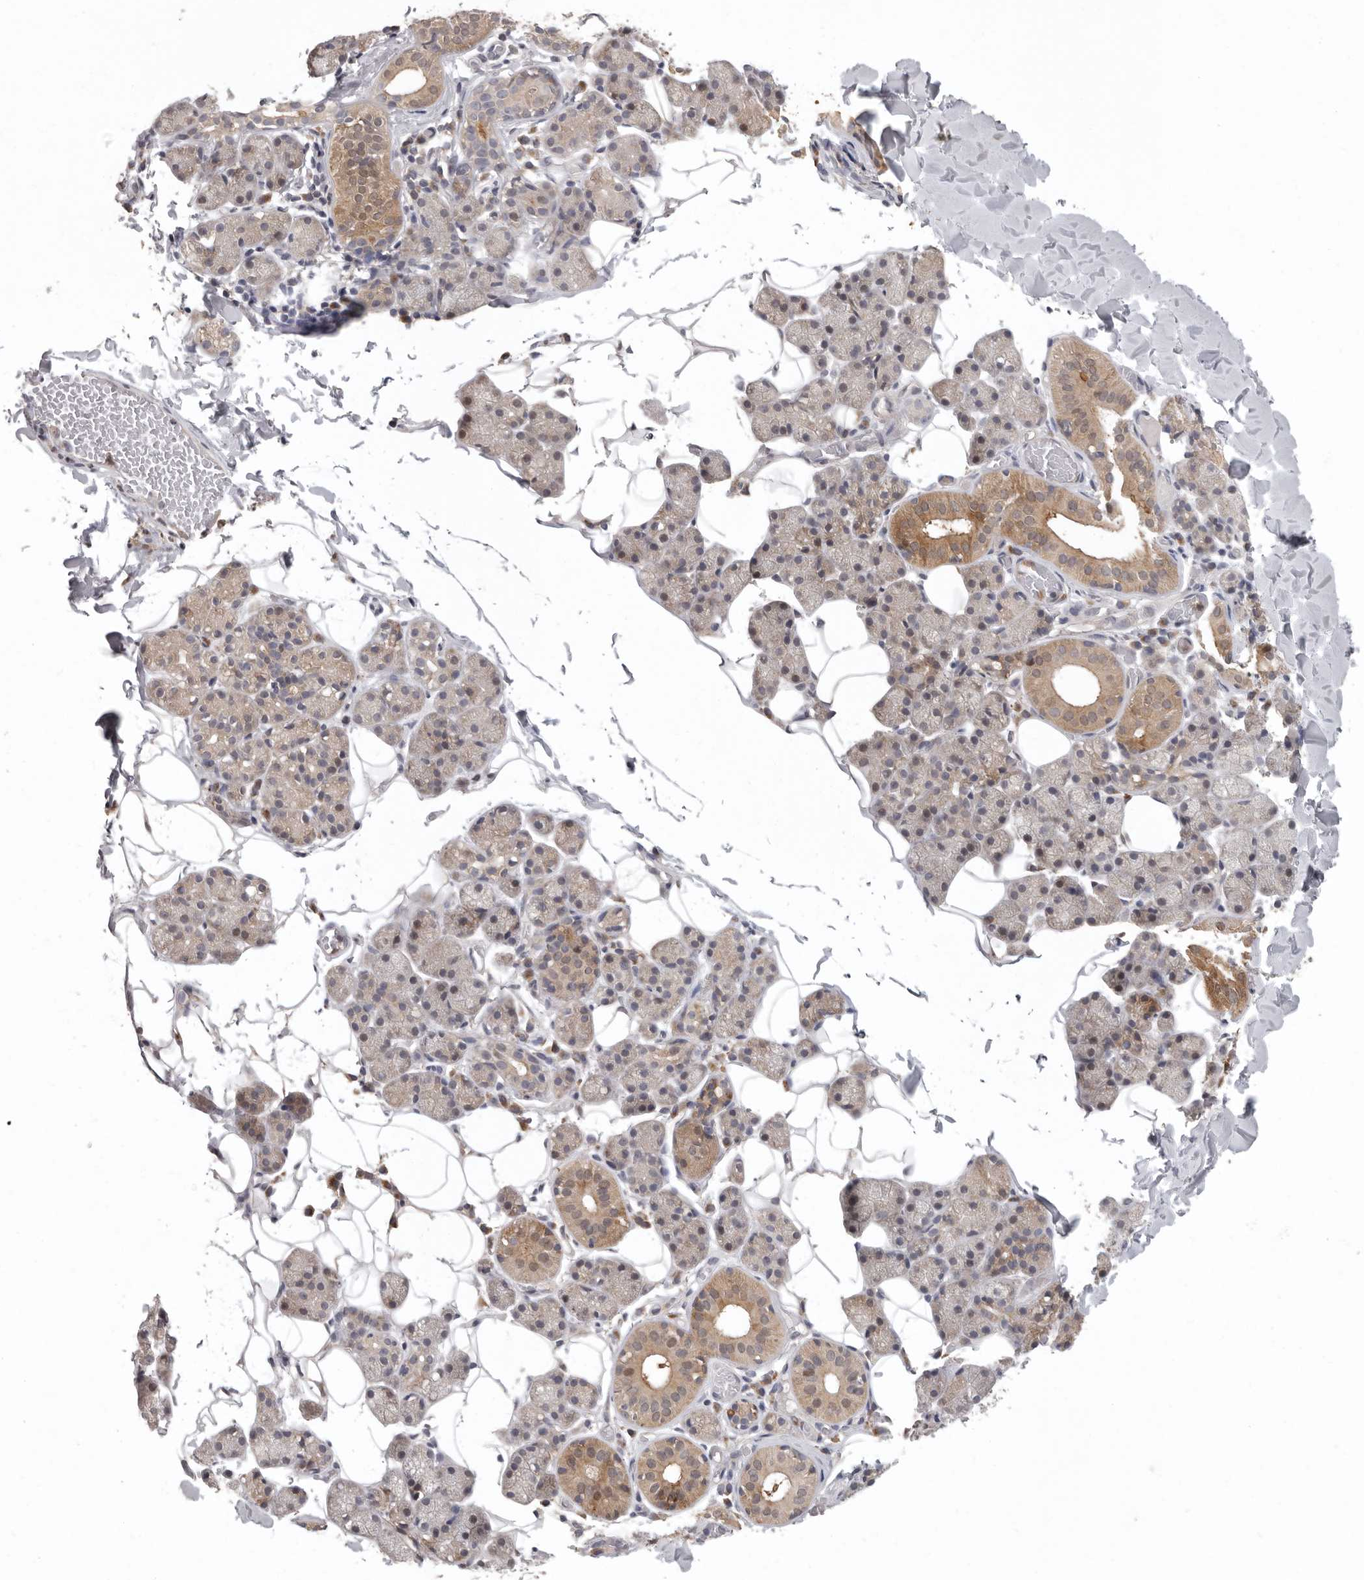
{"staining": {"intensity": "moderate", "quantity": "<25%", "location": "cytoplasmic/membranous"}, "tissue": "salivary gland", "cell_type": "Glandular cells", "image_type": "normal", "snomed": [{"axis": "morphology", "description": "Normal tissue, NOS"}, {"axis": "topography", "description": "Salivary gland"}], "caption": "Protein expression by immunohistochemistry demonstrates moderate cytoplasmic/membranous staining in approximately <25% of glandular cells in benign salivary gland.", "gene": "RALGPS2", "patient": {"sex": "female", "age": 33}}